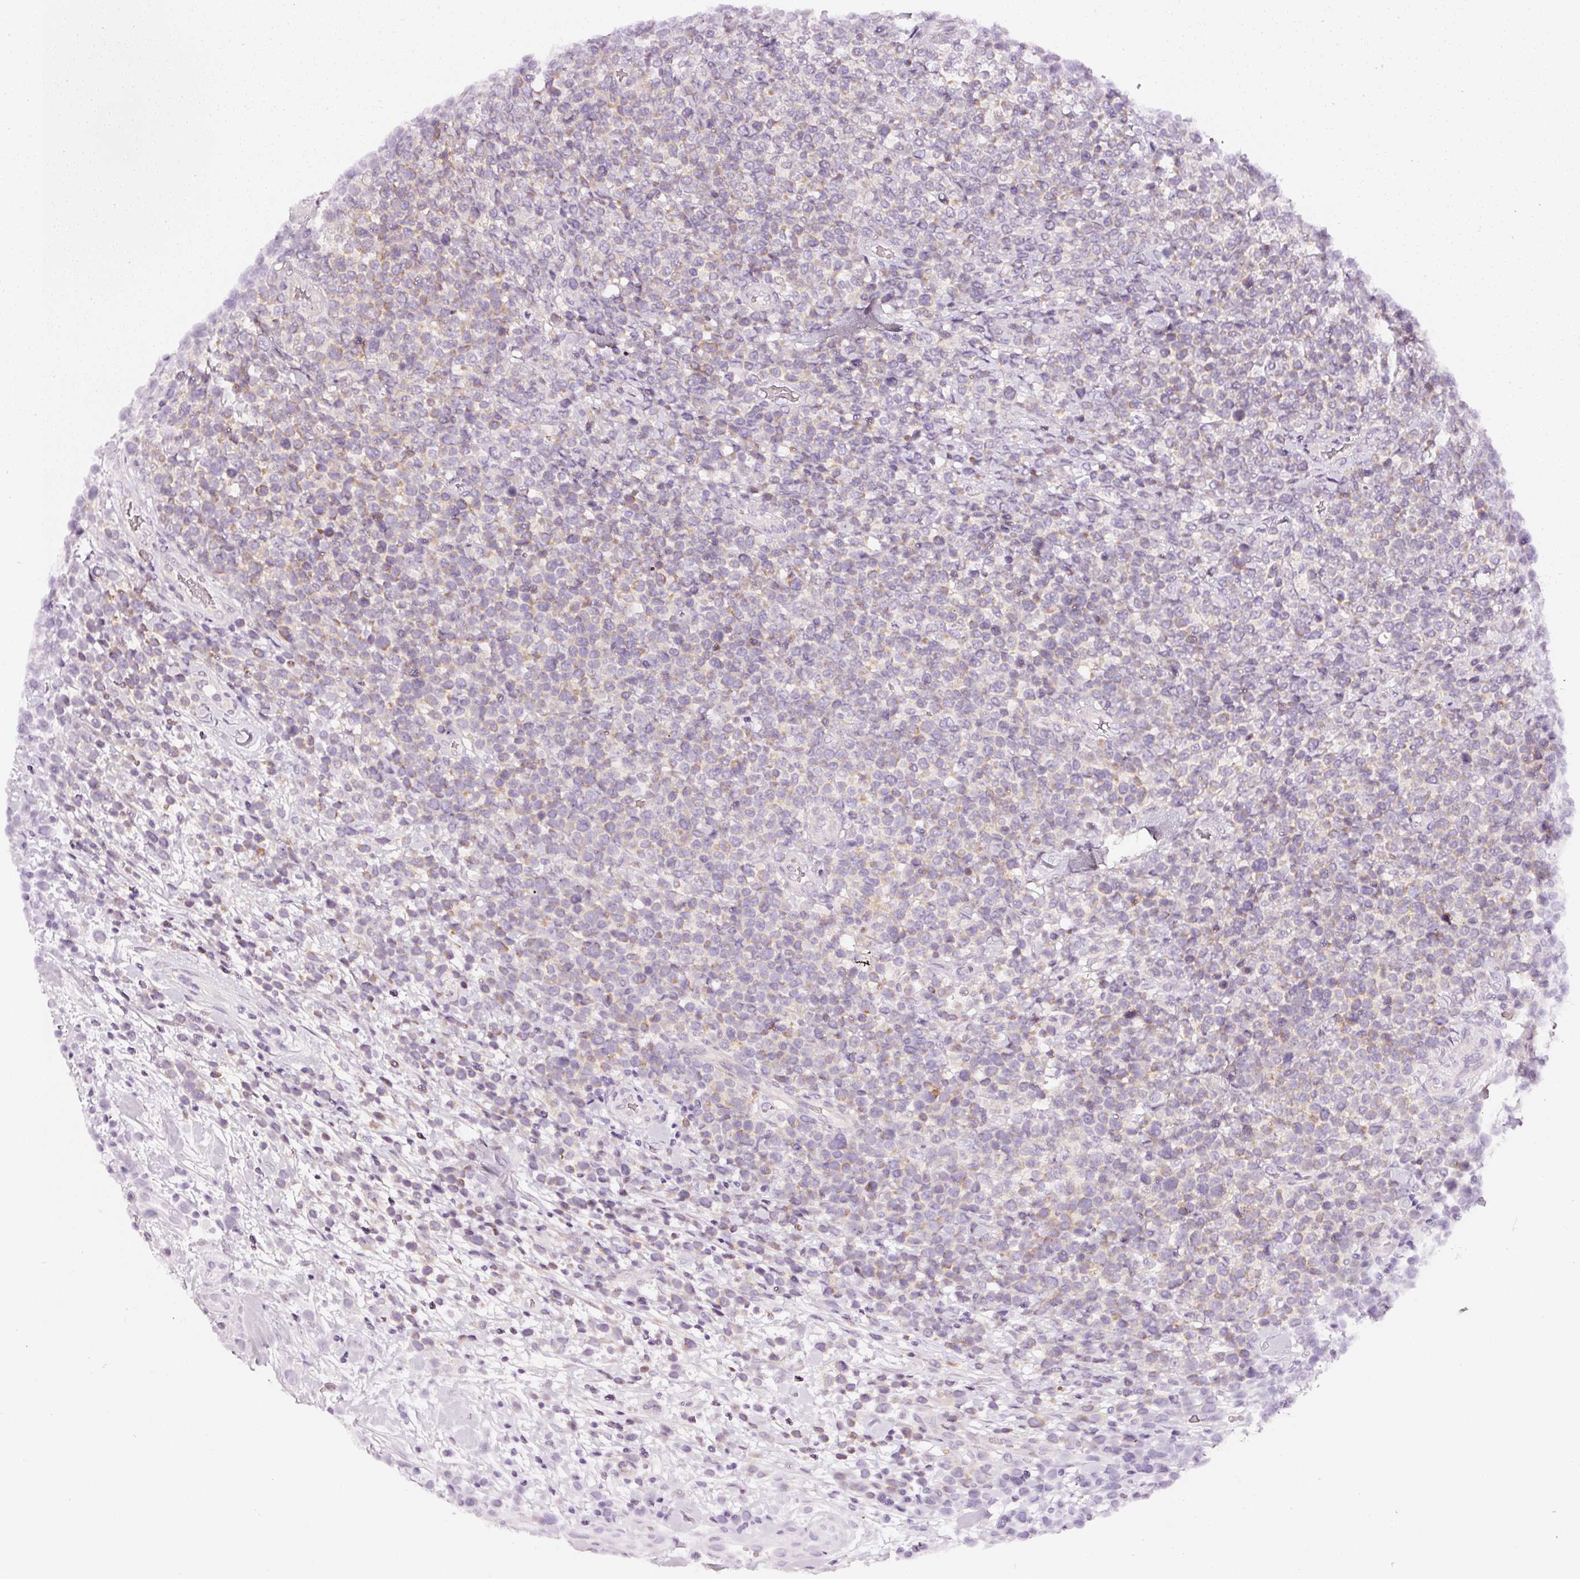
{"staining": {"intensity": "weak", "quantity": "25%-75%", "location": "cytoplasmic/membranous"}, "tissue": "lymphoma", "cell_type": "Tumor cells", "image_type": "cancer", "snomed": [{"axis": "morphology", "description": "Malignant lymphoma, non-Hodgkin's type, High grade"}, {"axis": "topography", "description": "Soft tissue"}], "caption": "A low amount of weak cytoplasmic/membranous positivity is identified in approximately 25%-75% of tumor cells in high-grade malignant lymphoma, non-Hodgkin's type tissue. (DAB (3,3'-diaminobenzidine) IHC with brightfield microscopy, high magnification).", "gene": "CNP", "patient": {"sex": "female", "age": 56}}